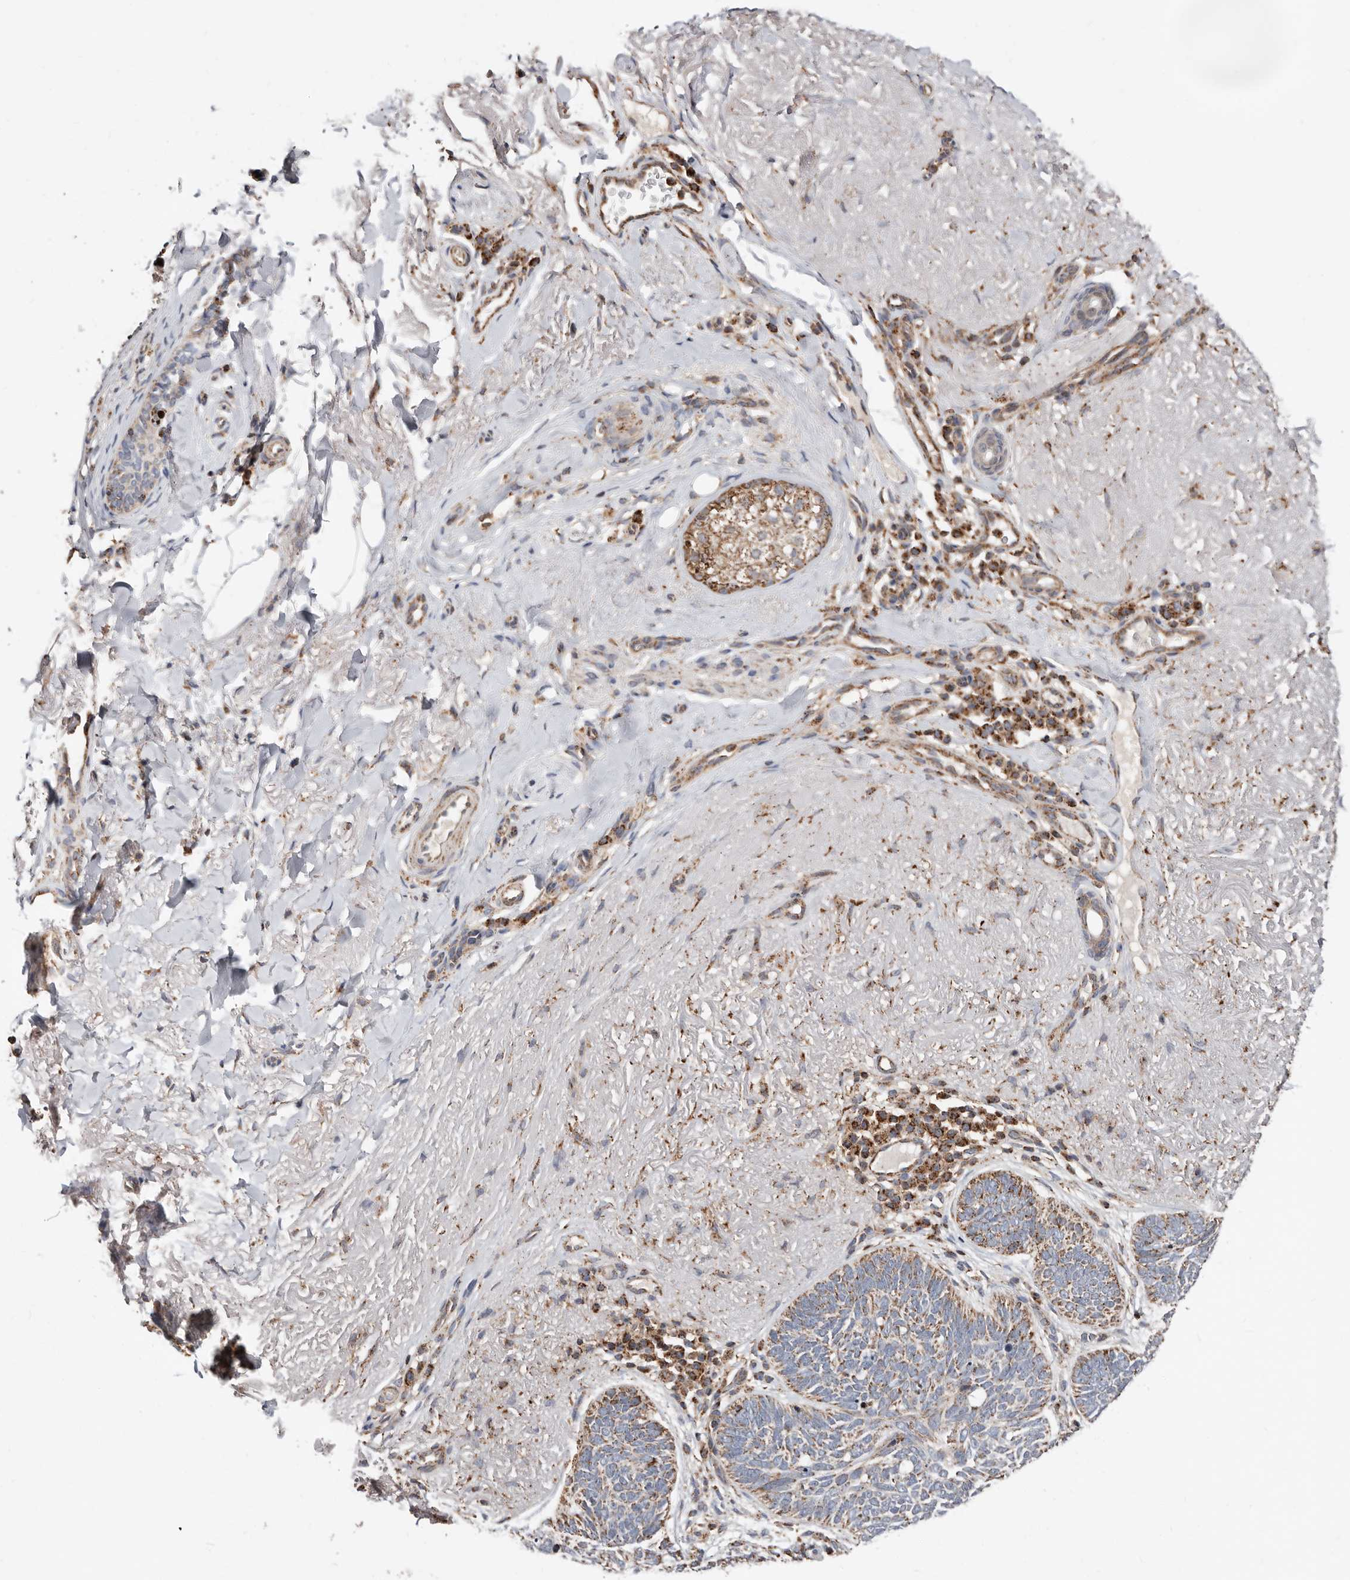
{"staining": {"intensity": "moderate", "quantity": ">75%", "location": "cytoplasmic/membranous"}, "tissue": "skin cancer", "cell_type": "Tumor cells", "image_type": "cancer", "snomed": [{"axis": "morphology", "description": "Basal cell carcinoma"}, {"axis": "topography", "description": "Skin"}], "caption": "Immunohistochemical staining of skin cancer displays medium levels of moderate cytoplasmic/membranous expression in about >75% of tumor cells.", "gene": "PRKACB", "patient": {"sex": "female", "age": 85}}